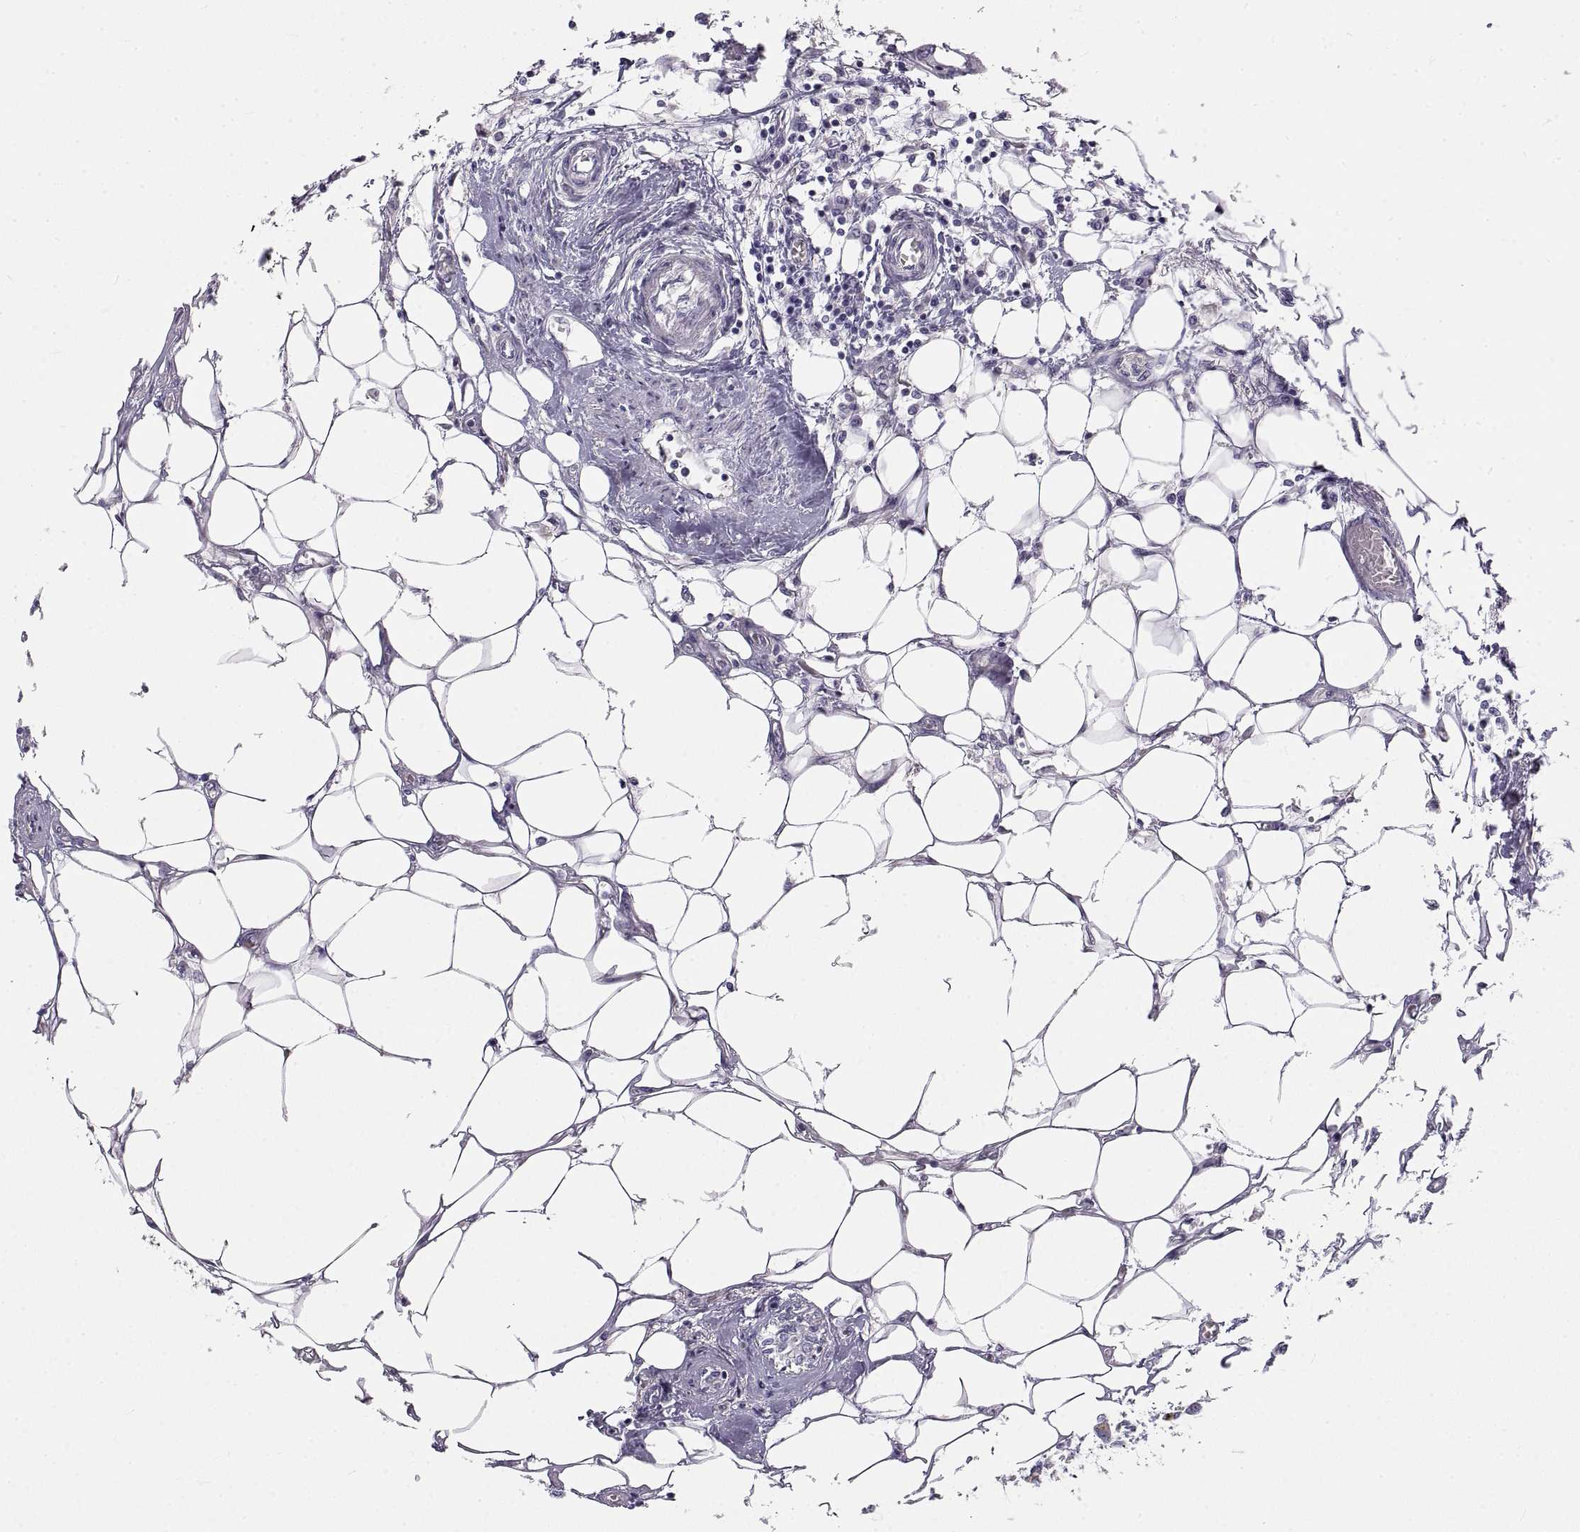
{"staining": {"intensity": "negative", "quantity": "none", "location": "none"}, "tissue": "breast cancer", "cell_type": "Tumor cells", "image_type": "cancer", "snomed": [{"axis": "morphology", "description": "Duct carcinoma"}, {"axis": "topography", "description": "Breast"}], "caption": "The histopathology image reveals no staining of tumor cells in breast intraductal carcinoma.", "gene": "CRYBB3", "patient": {"sex": "female", "age": 83}}